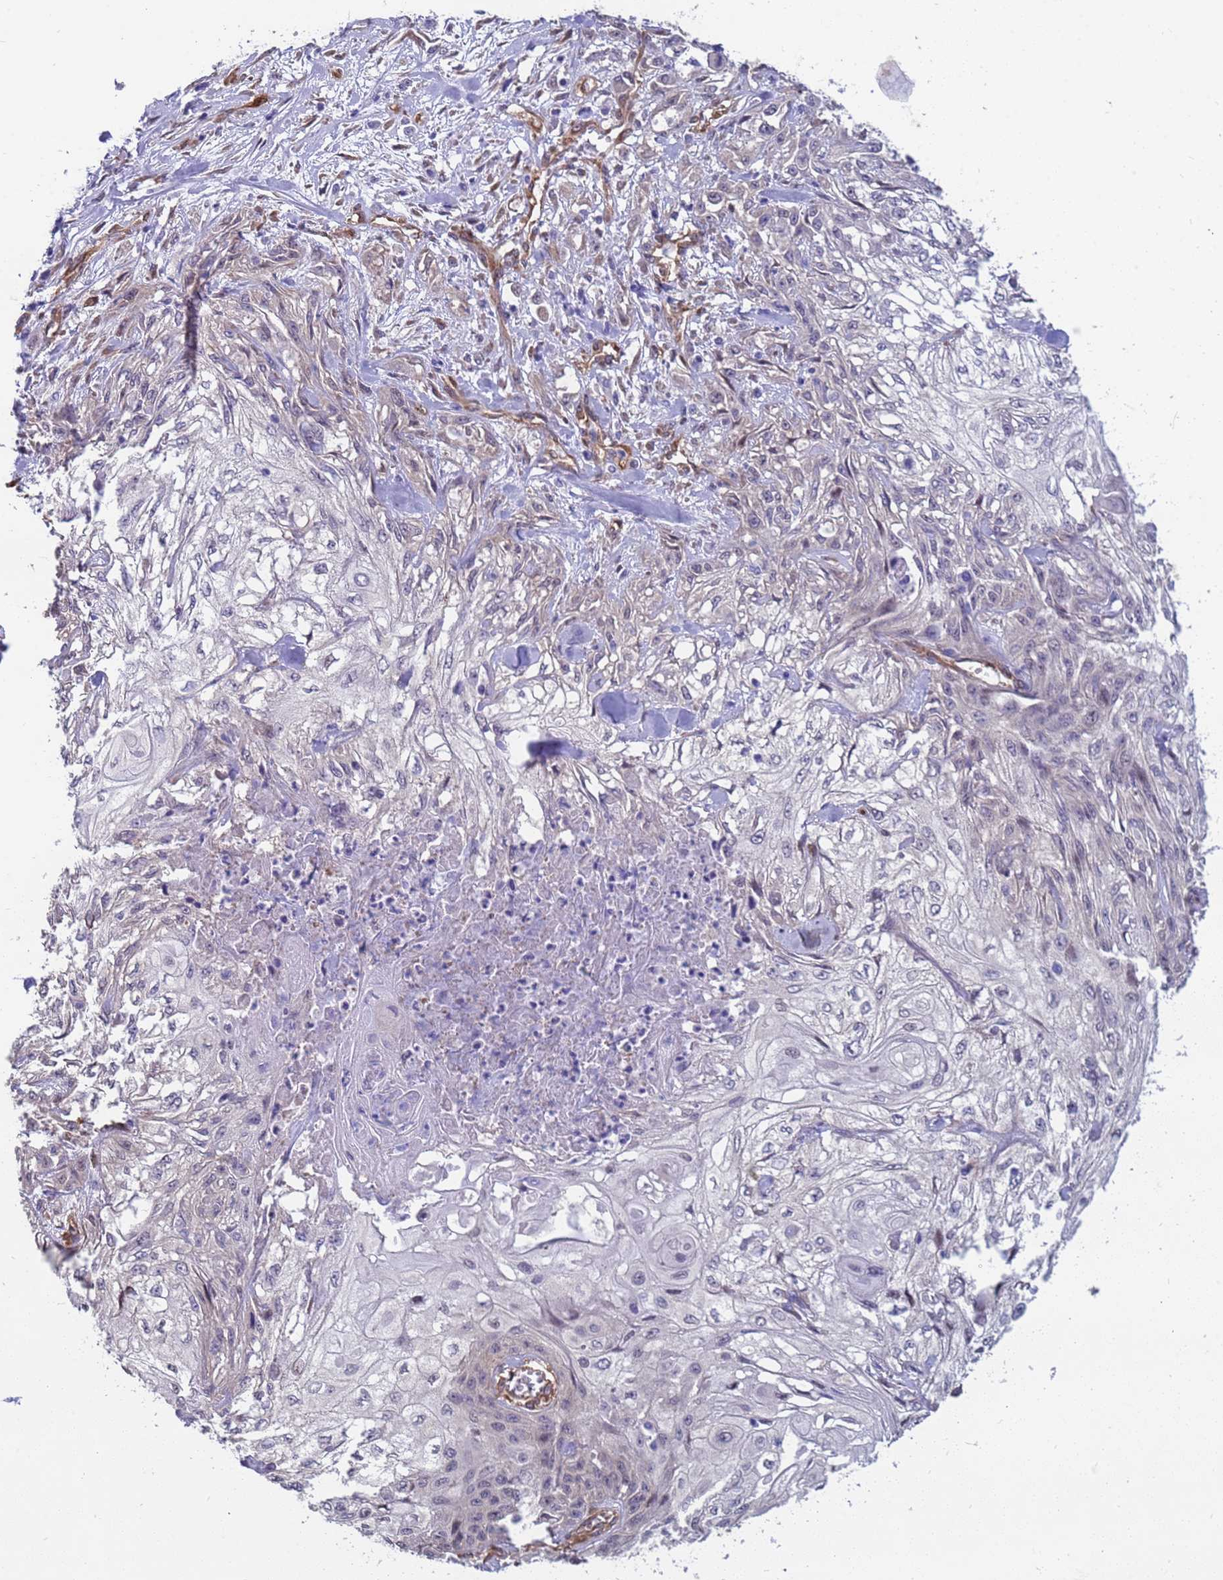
{"staining": {"intensity": "negative", "quantity": "none", "location": "none"}, "tissue": "skin cancer", "cell_type": "Tumor cells", "image_type": "cancer", "snomed": [{"axis": "morphology", "description": "Squamous cell carcinoma, NOS"}, {"axis": "morphology", "description": "Squamous cell carcinoma, metastatic, NOS"}, {"axis": "topography", "description": "Skin"}, {"axis": "topography", "description": "Lymph node"}], "caption": "This is an immunohistochemistry (IHC) micrograph of skin cancer (metastatic squamous cell carcinoma). There is no positivity in tumor cells.", "gene": "EHD2", "patient": {"sex": "male", "age": 75}}